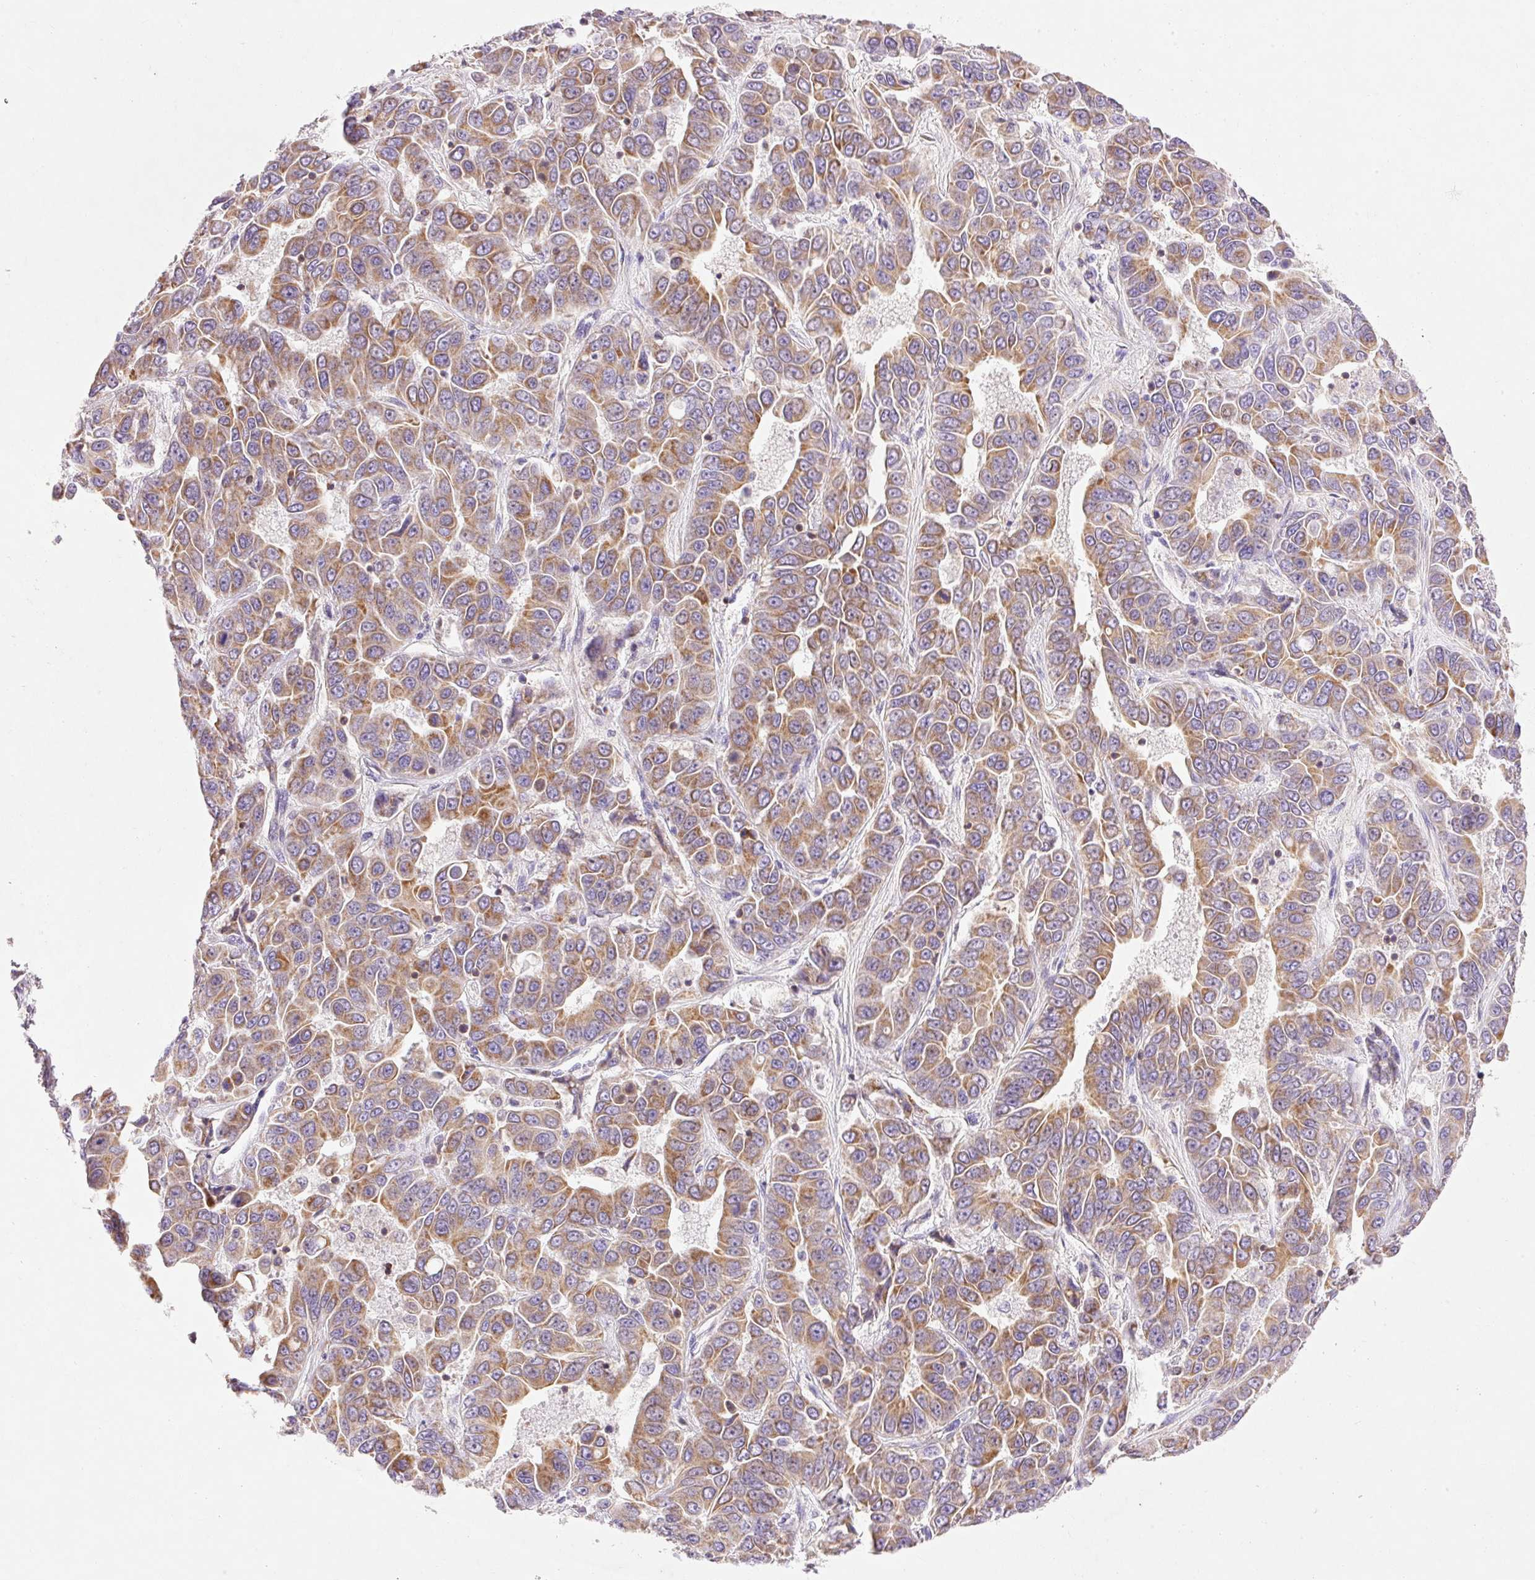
{"staining": {"intensity": "moderate", "quantity": ">75%", "location": "cytoplasmic/membranous"}, "tissue": "liver cancer", "cell_type": "Tumor cells", "image_type": "cancer", "snomed": [{"axis": "morphology", "description": "Cholangiocarcinoma"}, {"axis": "topography", "description": "Liver"}], "caption": "The histopathology image reveals staining of liver cancer (cholangiocarcinoma), revealing moderate cytoplasmic/membranous protein expression (brown color) within tumor cells.", "gene": "IMMT", "patient": {"sex": "female", "age": 52}}